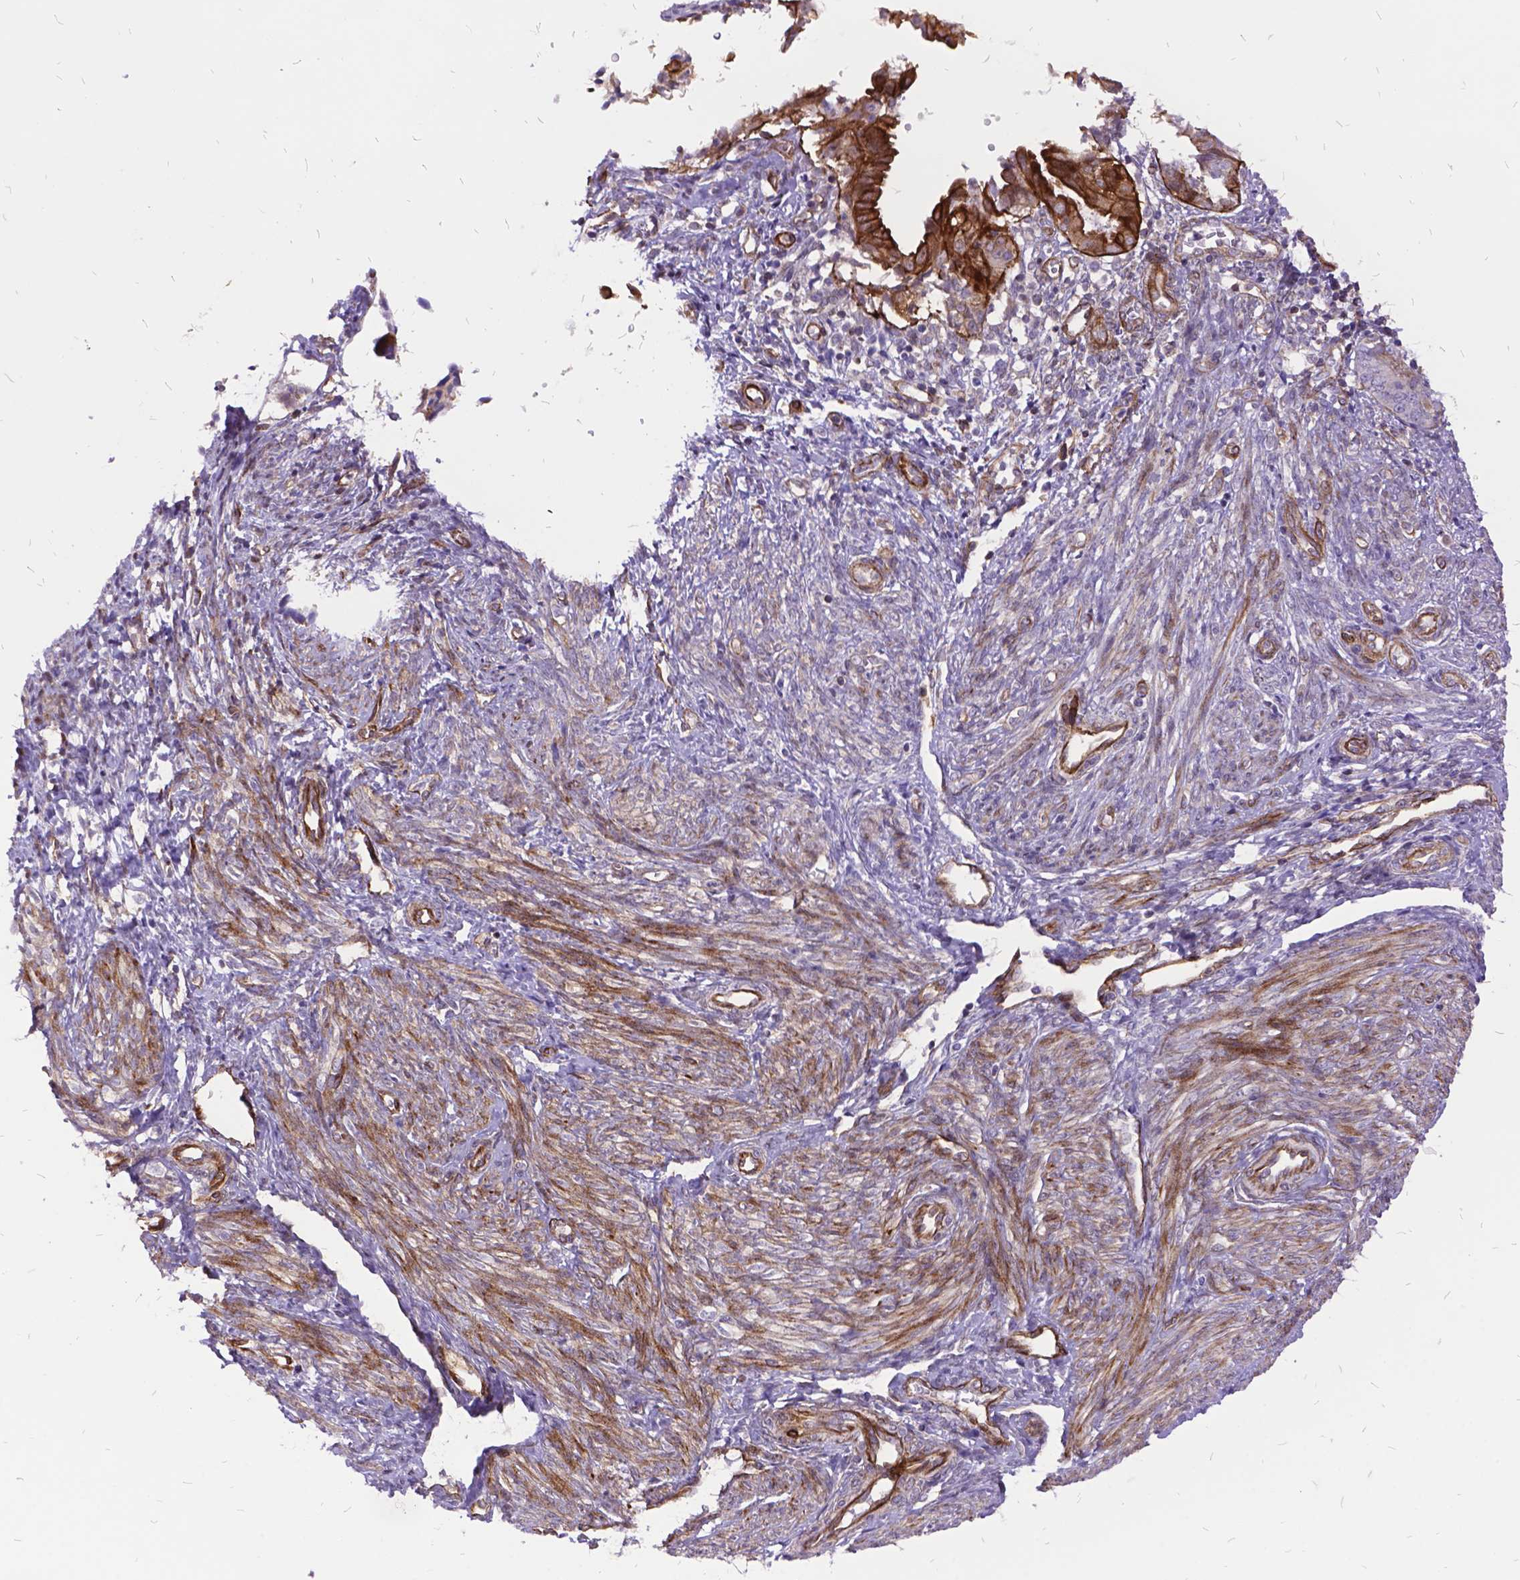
{"staining": {"intensity": "moderate", "quantity": "25%-75%", "location": "cytoplasmic/membranous"}, "tissue": "endometrial cancer", "cell_type": "Tumor cells", "image_type": "cancer", "snomed": [{"axis": "morphology", "description": "Adenocarcinoma, NOS"}, {"axis": "topography", "description": "Endometrium"}], "caption": "A micrograph of human endometrial cancer (adenocarcinoma) stained for a protein shows moderate cytoplasmic/membranous brown staining in tumor cells.", "gene": "GRB7", "patient": {"sex": "female", "age": 68}}